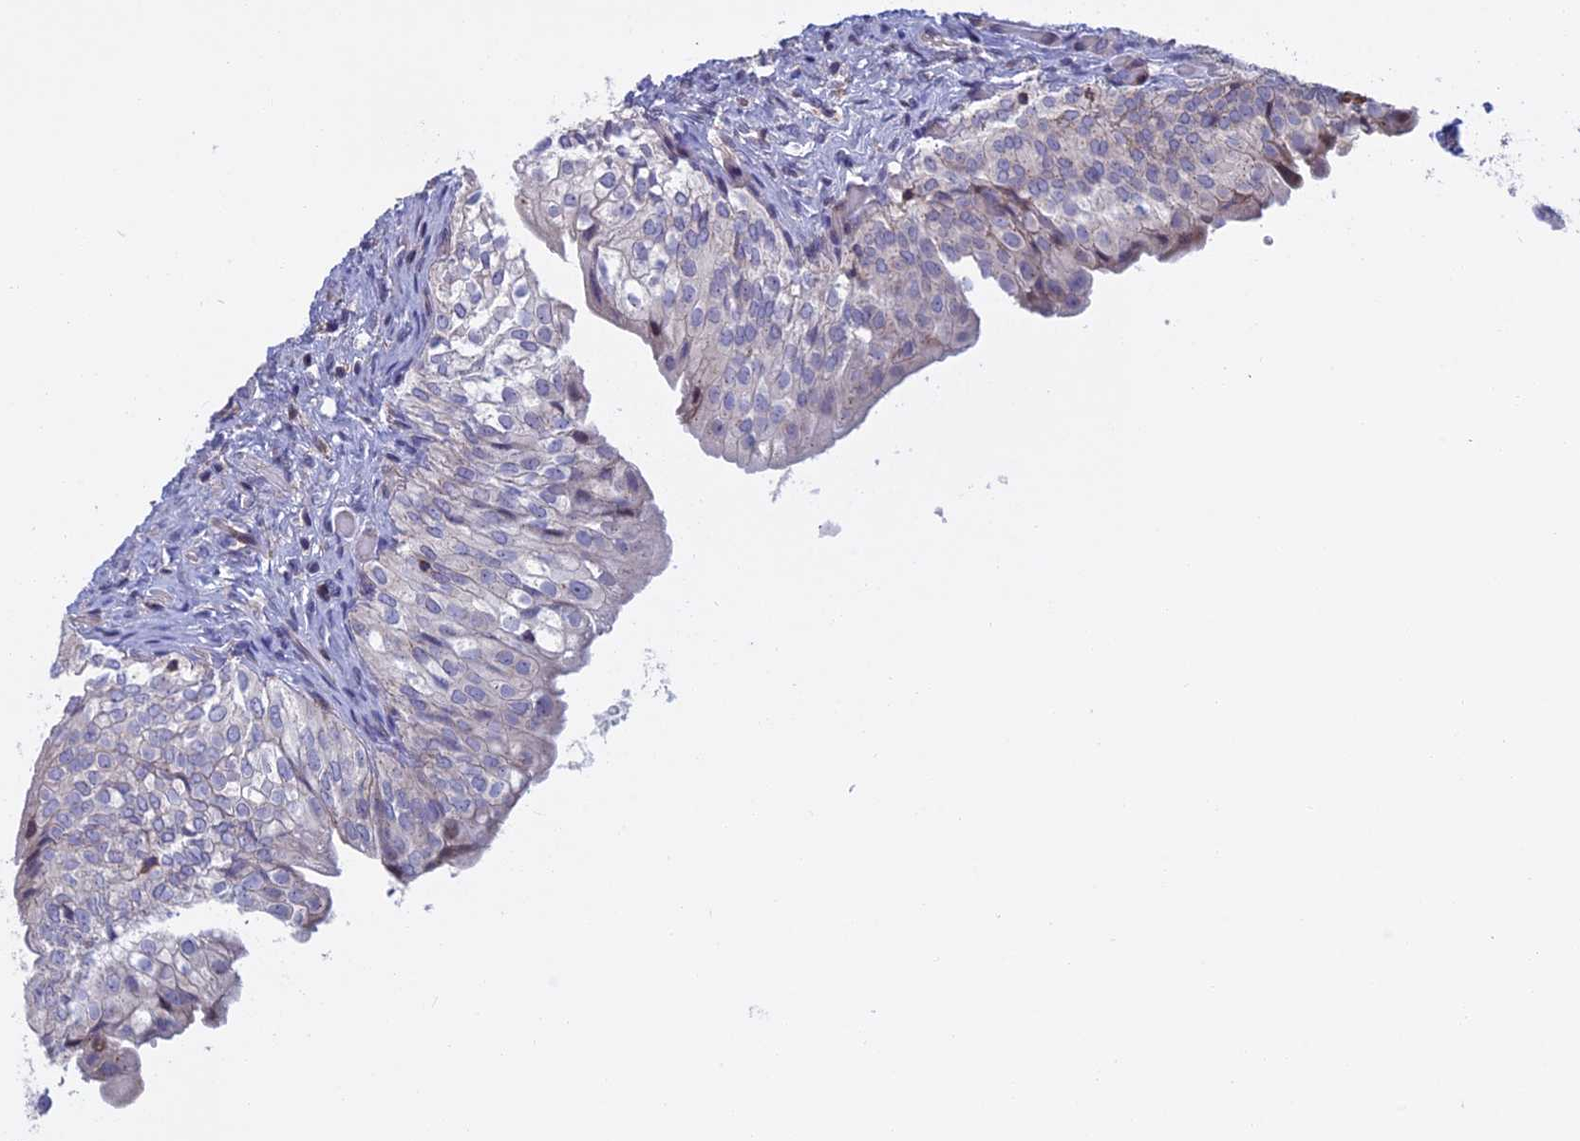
{"staining": {"intensity": "negative", "quantity": "none", "location": "none"}, "tissue": "urinary bladder", "cell_type": "Urothelial cells", "image_type": "normal", "snomed": [{"axis": "morphology", "description": "Normal tissue, NOS"}, {"axis": "topography", "description": "Urinary bladder"}], "caption": "High magnification brightfield microscopy of normal urinary bladder stained with DAB (brown) and counterstained with hematoxylin (blue): urothelial cells show no significant staining.", "gene": "LYPD5", "patient": {"sex": "male", "age": 55}}